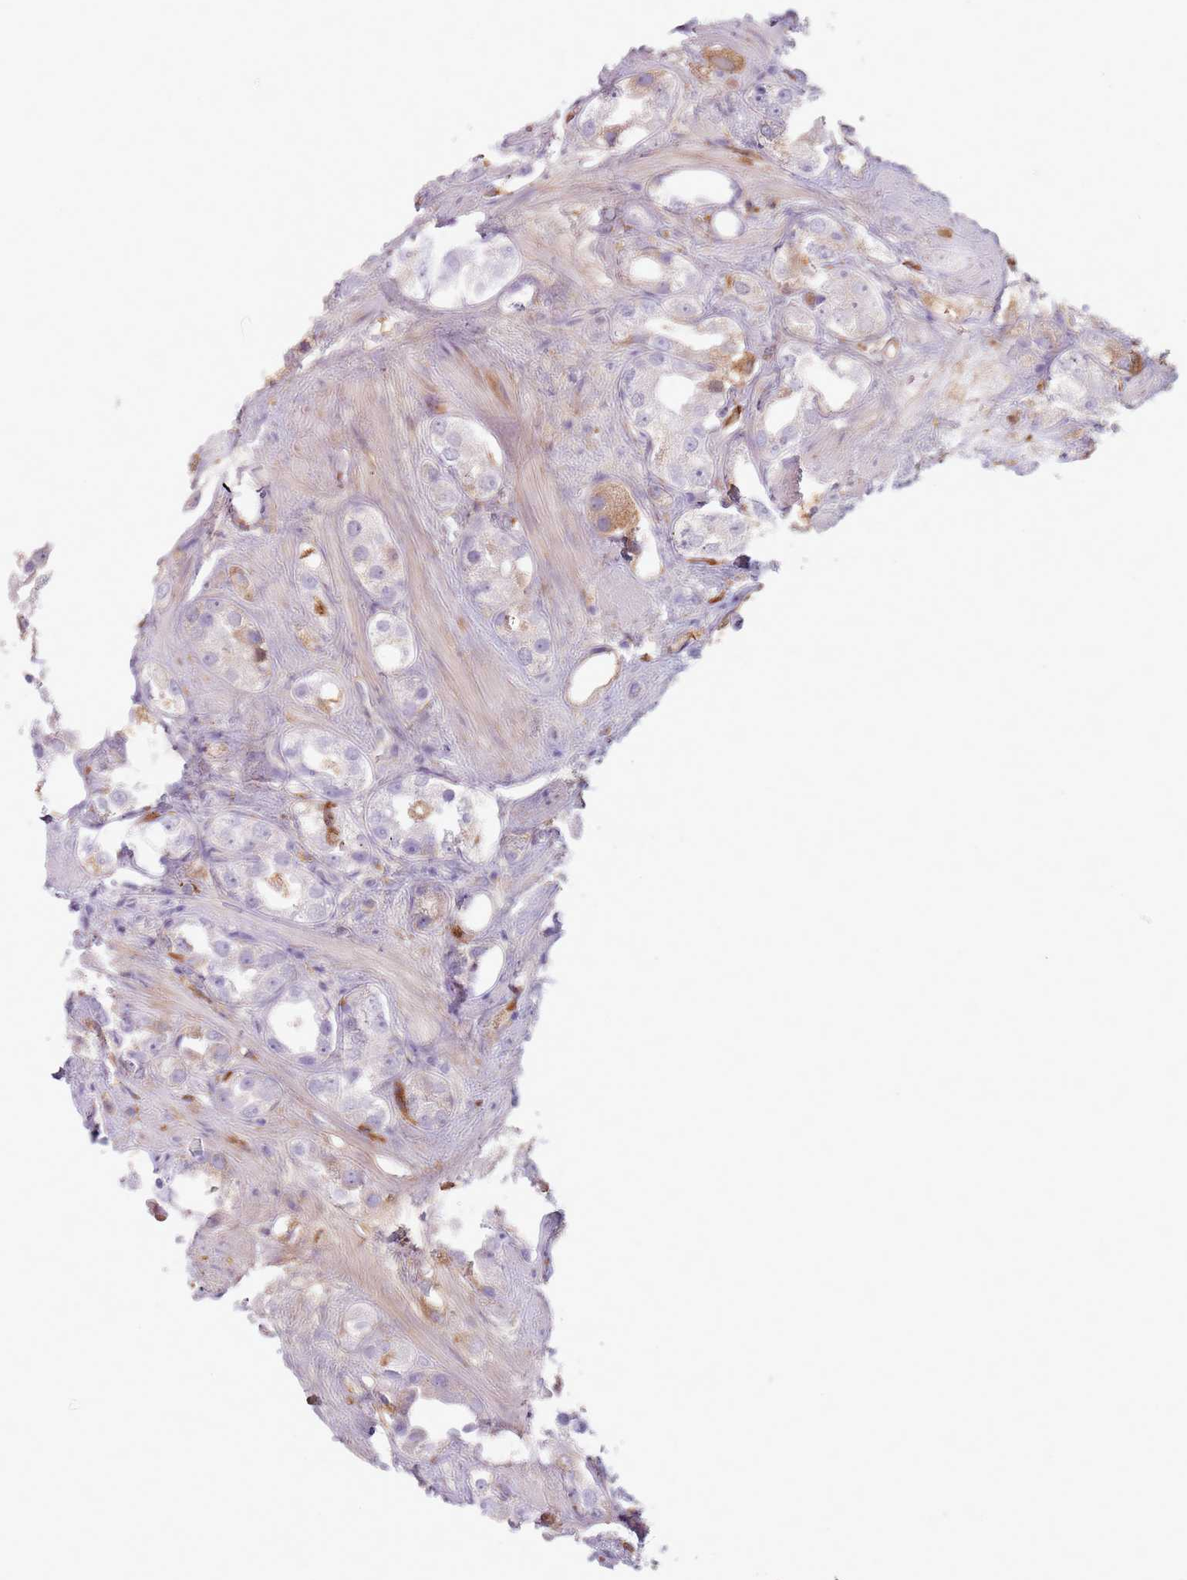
{"staining": {"intensity": "weak", "quantity": "<25%", "location": "cytoplasmic/membranous"}, "tissue": "prostate cancer", "cell_type": "Tumor cells", "image_type": "cancer", "snomed": [{"axis": "morphology", "description": "Adenocarcinoma, NOS"}, {"axis": "topography", "description": "Prostate"}], "caption": "The image displays no staining of tumor cells in prostate adenocarcinoma.", "gene": "COLGALT1", "patient": {"sex": "male", "age": 79}}